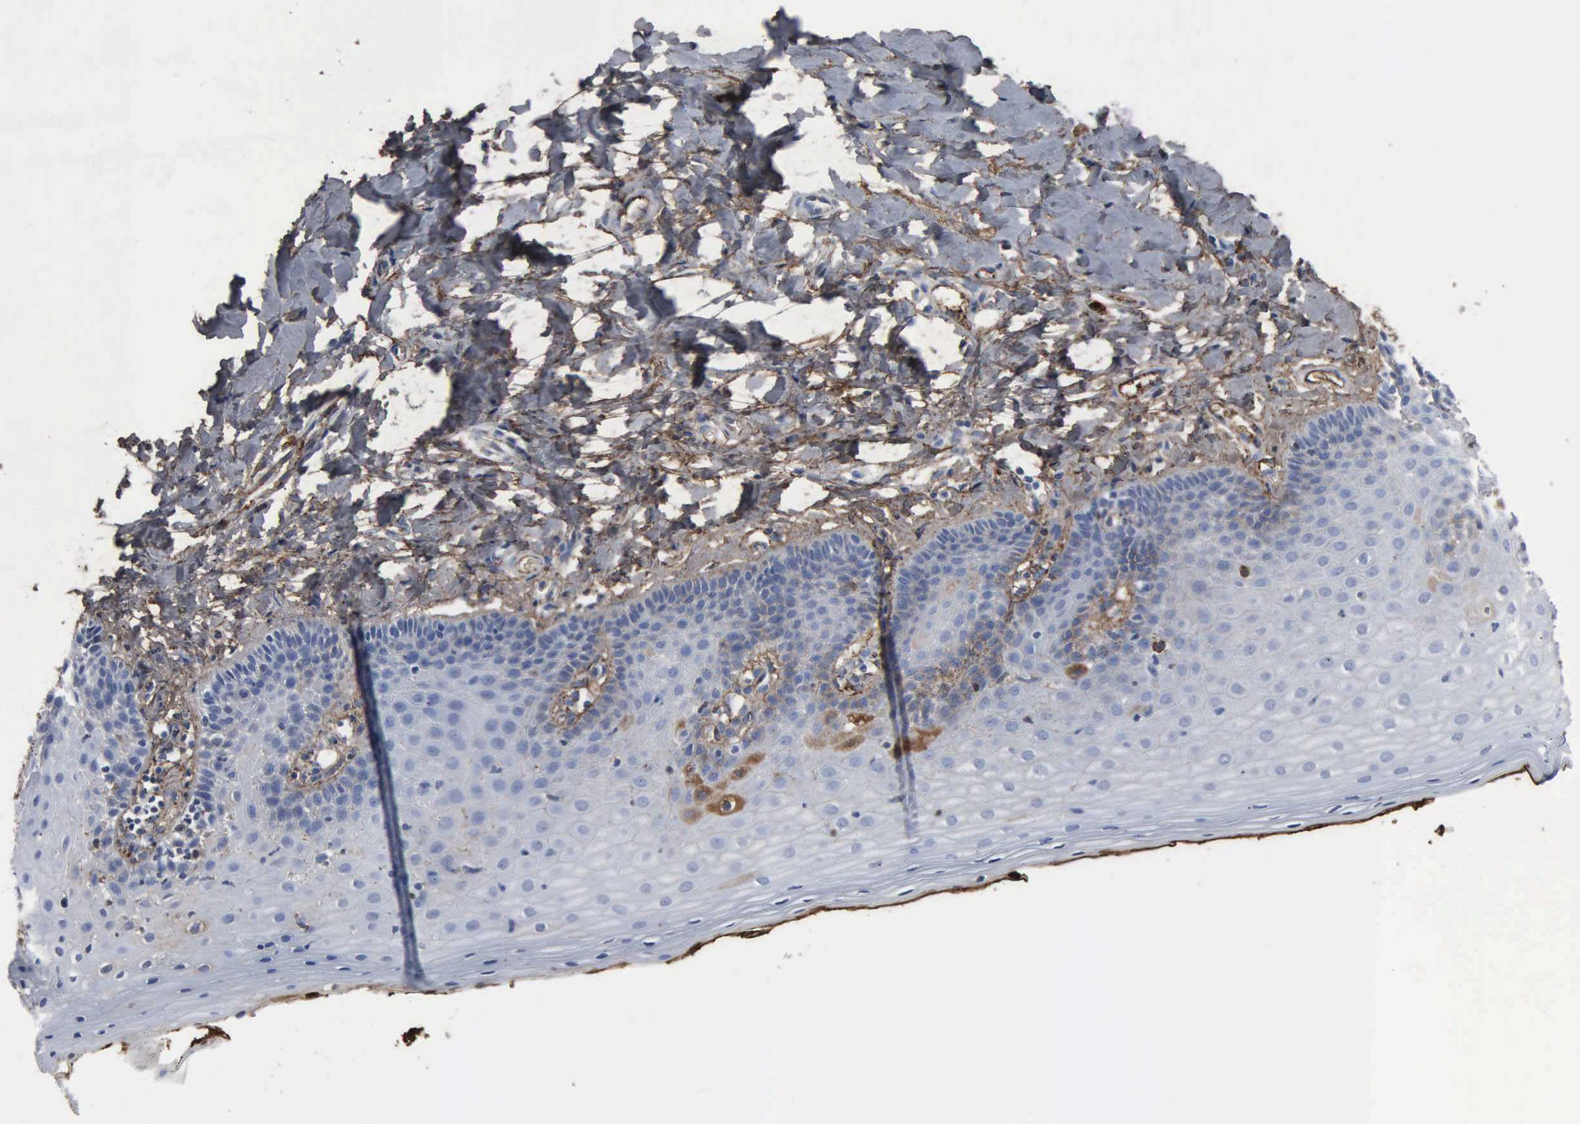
{"staining": {"intensity": "moderate", "quantity": ">75%", "location": "cytoplasmic/membranous"}, "tissue": "cervix", "cell_type": "Glandular cells", "image_type": "normal", "snomed": [{"axis": "morphology", "description": "Normal tissue, NOS"}, {"axis": "topography", "description": "Cervix"}], "caption": "Protein positivity by IHC demonstrates moderate cytoplasmic/membranous expression in about >75% of glandular cells in normal cervix.", "gene": "FN1", "patient": {"sex": "female", "age": 53}}